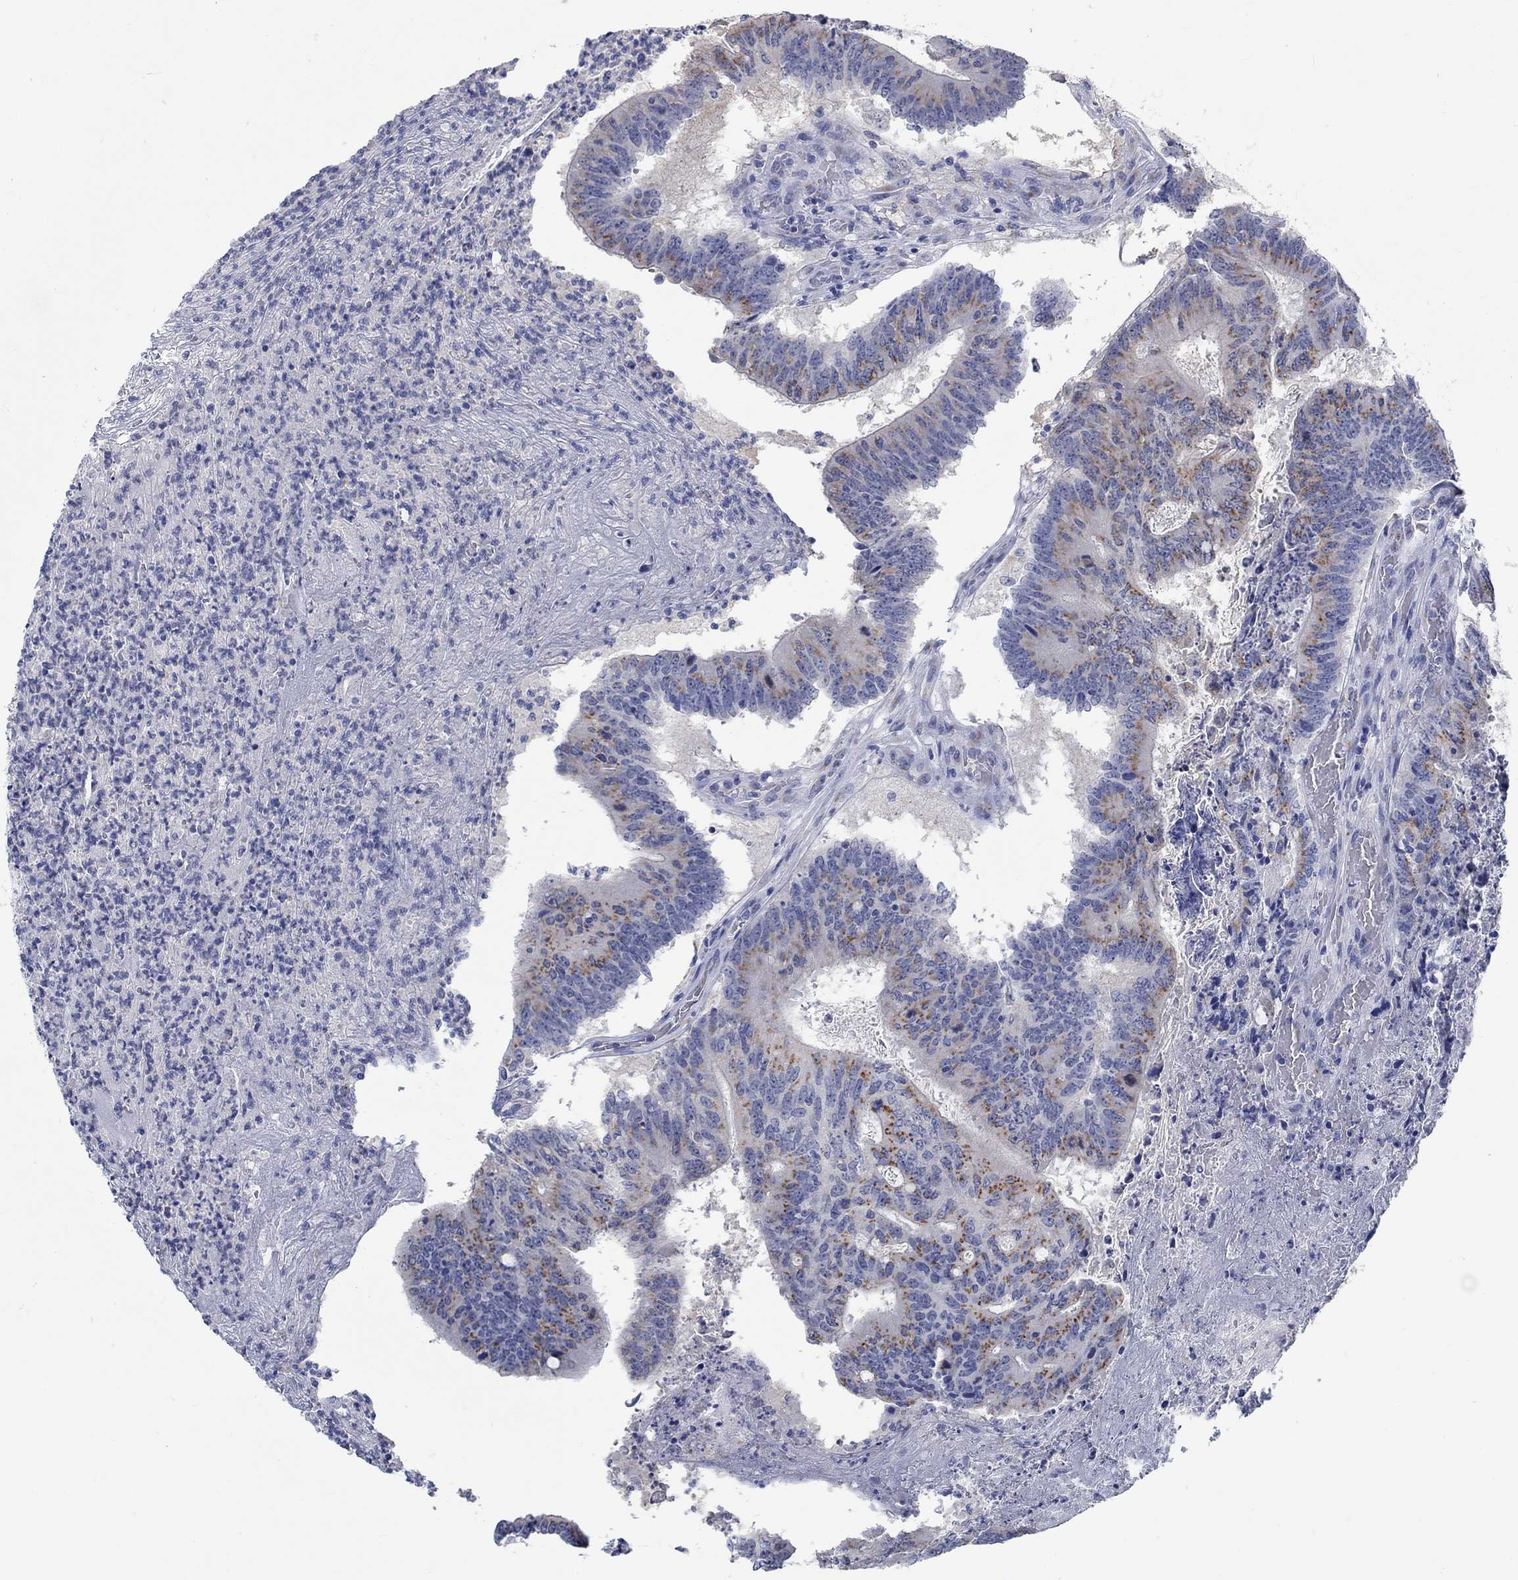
{"staining": {"intensity": "strong", "quantity": "25%-75%", "location": "cytoplasmic/membranous"}, "tissue": "colorectal cancer", "cell_type": "Tumor cells", "image_type": "cancer", "snomed": [{"axis": "morphology", "description": "Adenocarcinoma, NOS"}, {"axis": "topography", "description": "Colon"}], "caption": "Colorectal cancer (adenocarcinoma) was stained to show a protein in brown. There is high levels of strong cytoplasmic/membranous expression in about 25%-75% of tumor cells.", "gene": "TEKT4", "patient": {"sex": "female", "age": 70}}